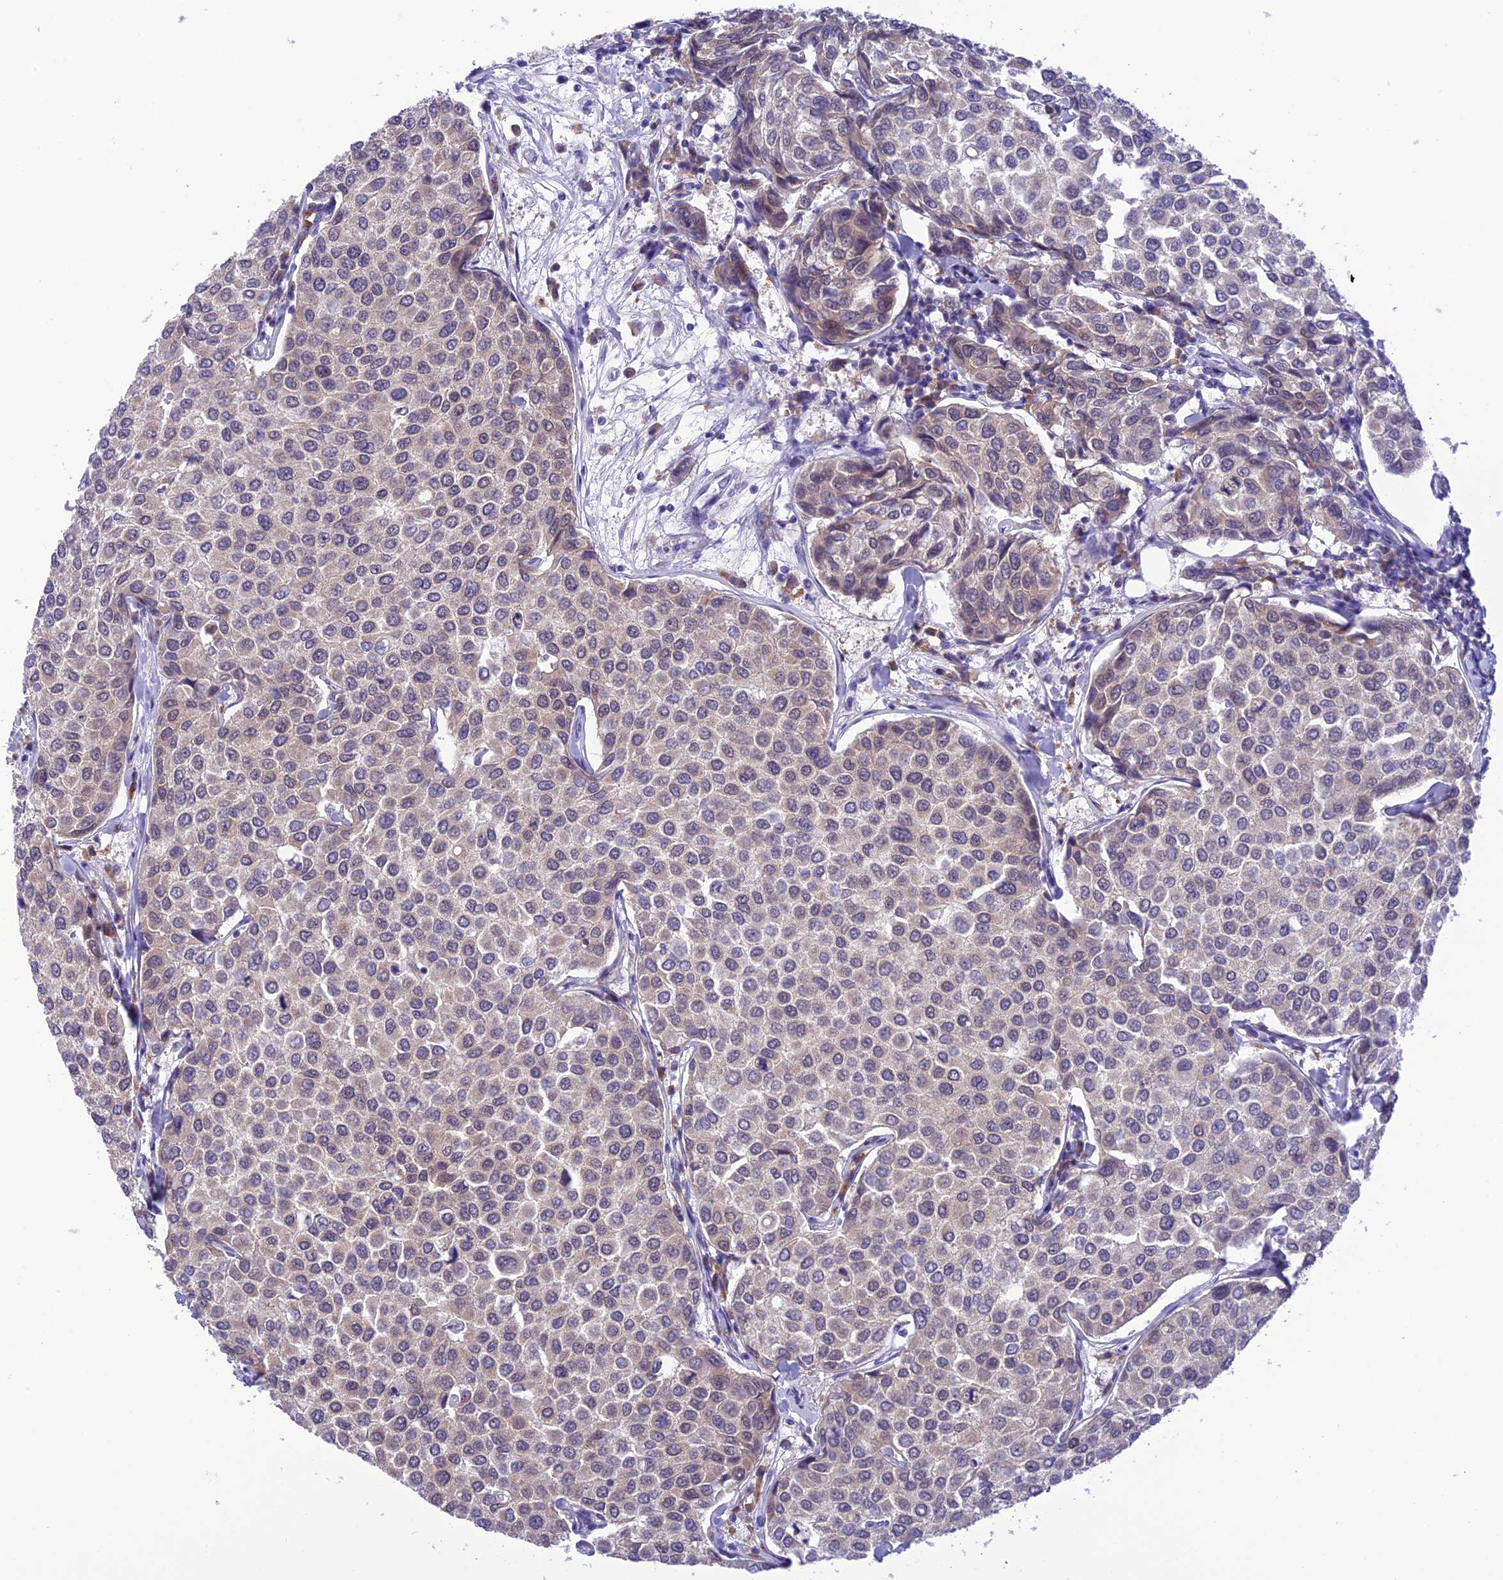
{"staining": {"intensity": "negative", "quantity": "none", "location": "none"}, "tissue": "breast cancer", "cell_type": "Tumor cells", "image_type": "cancer", "snomed": [{"axis": "morphology", "description": "Duct carcinoma"}, {"axis": "topography", "description": "Breast"}], "caption": "Protein analysis of breast intraductal carcinoma displays no significant expression in tumor cells.", "gene": "RNF126", "patient": {"sex": "female", "age": 55}}